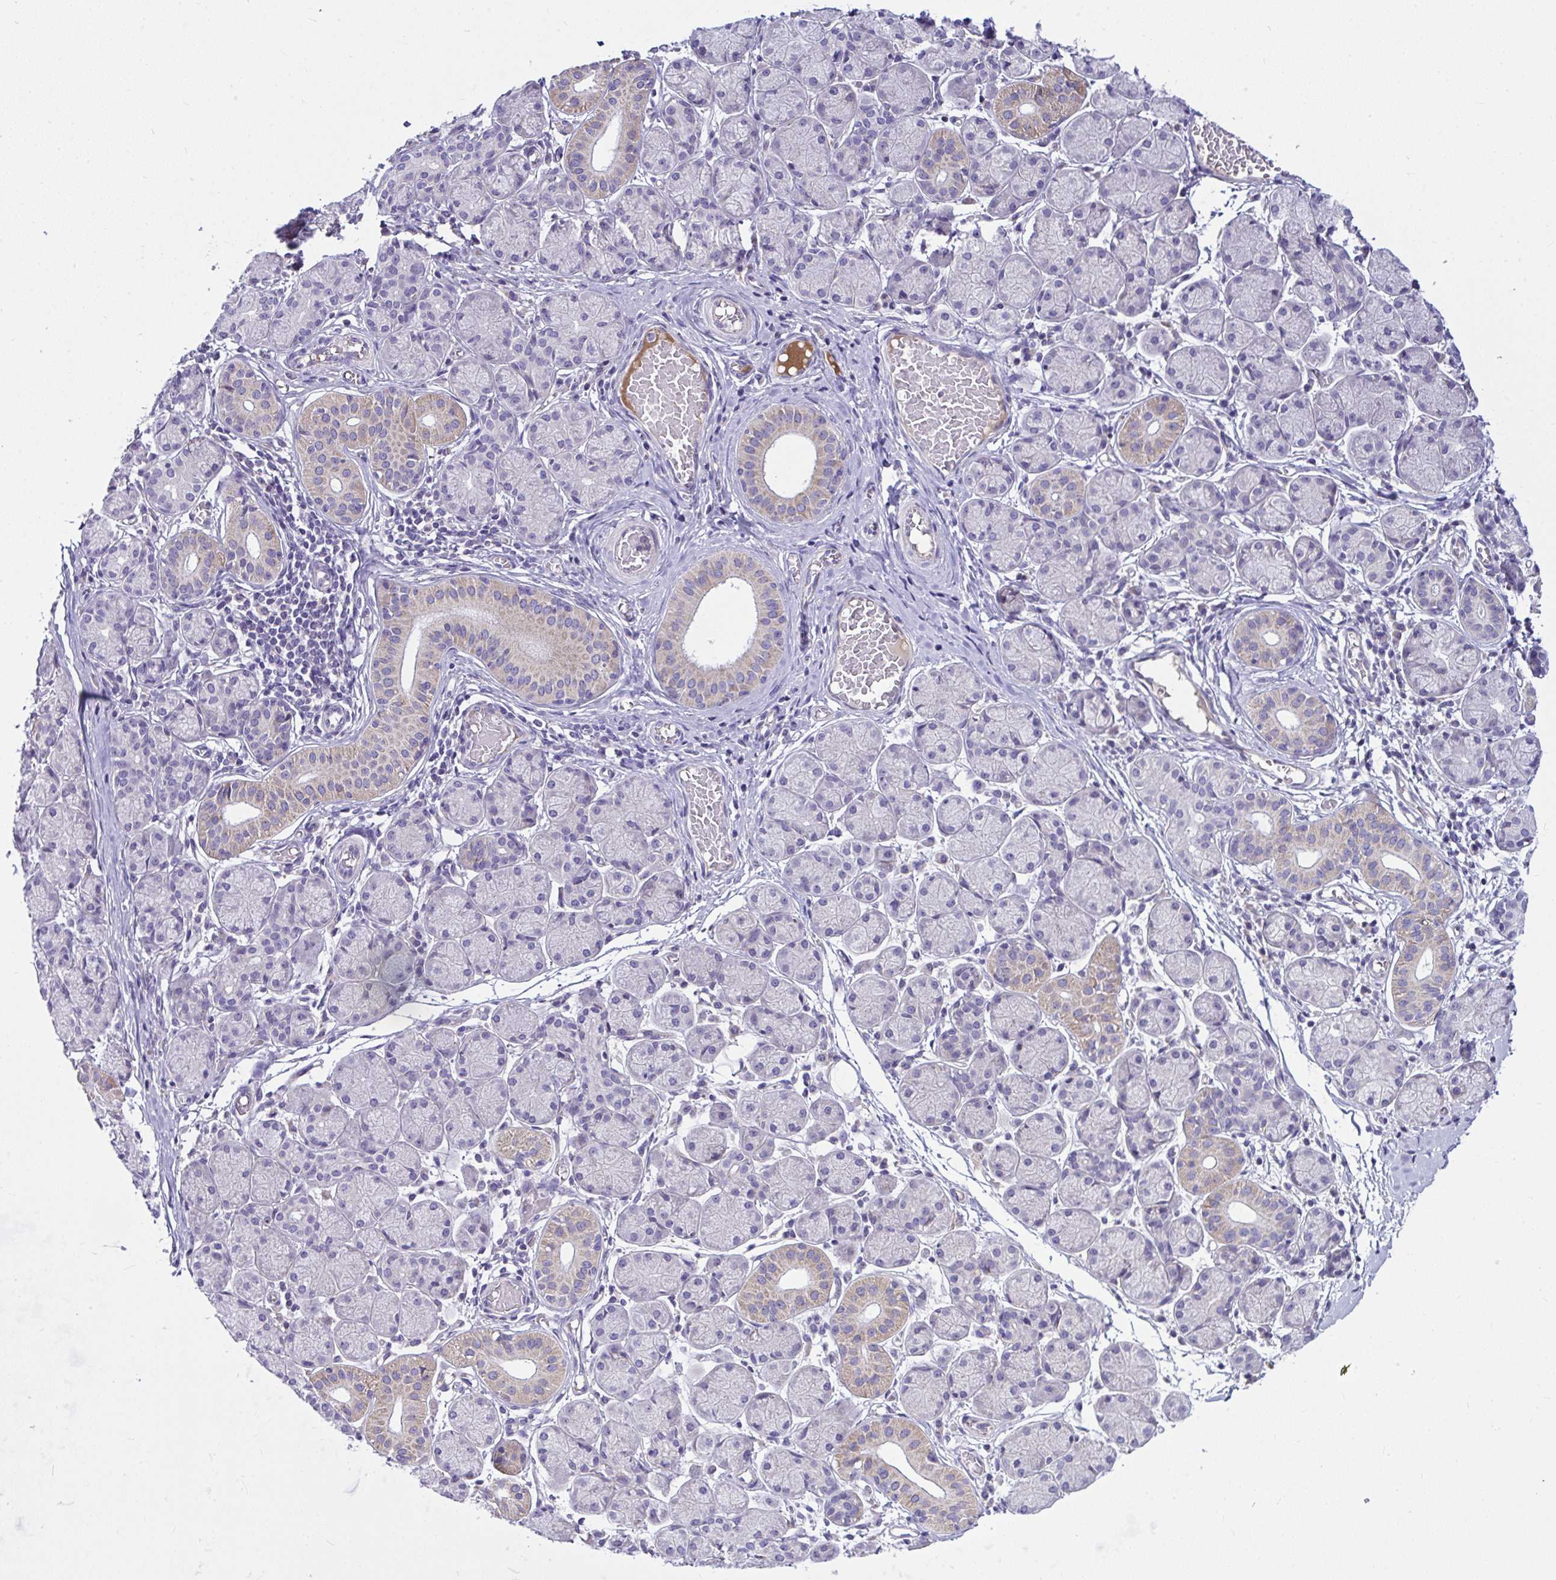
{"staining": {"intensity": "moderate", "quantity": "<25%", "location": "cytoplasmic/membranous"}, "tissue": "salivary gland", "cell_type": "Glandular cells", "image_type": "normal", "snomed": [{"axis": "morphology", "description": "Normal tissue, NOS"}, {"axis": "topography", "description": "Salivary gland"}], "caption": "Glandular cells demonstrate low levels of moderate cytoplasmic/membranous staining in about <25% of cells in unremarkable human salivary gland. (Stains: DAB (3,3'-diaminobenzidine) in brown, nuclei in blue, Microscopy: brightfield microscopy at high magnification).", "gene": "CEP63", "patient": {"sex": "female", "age": 24}}